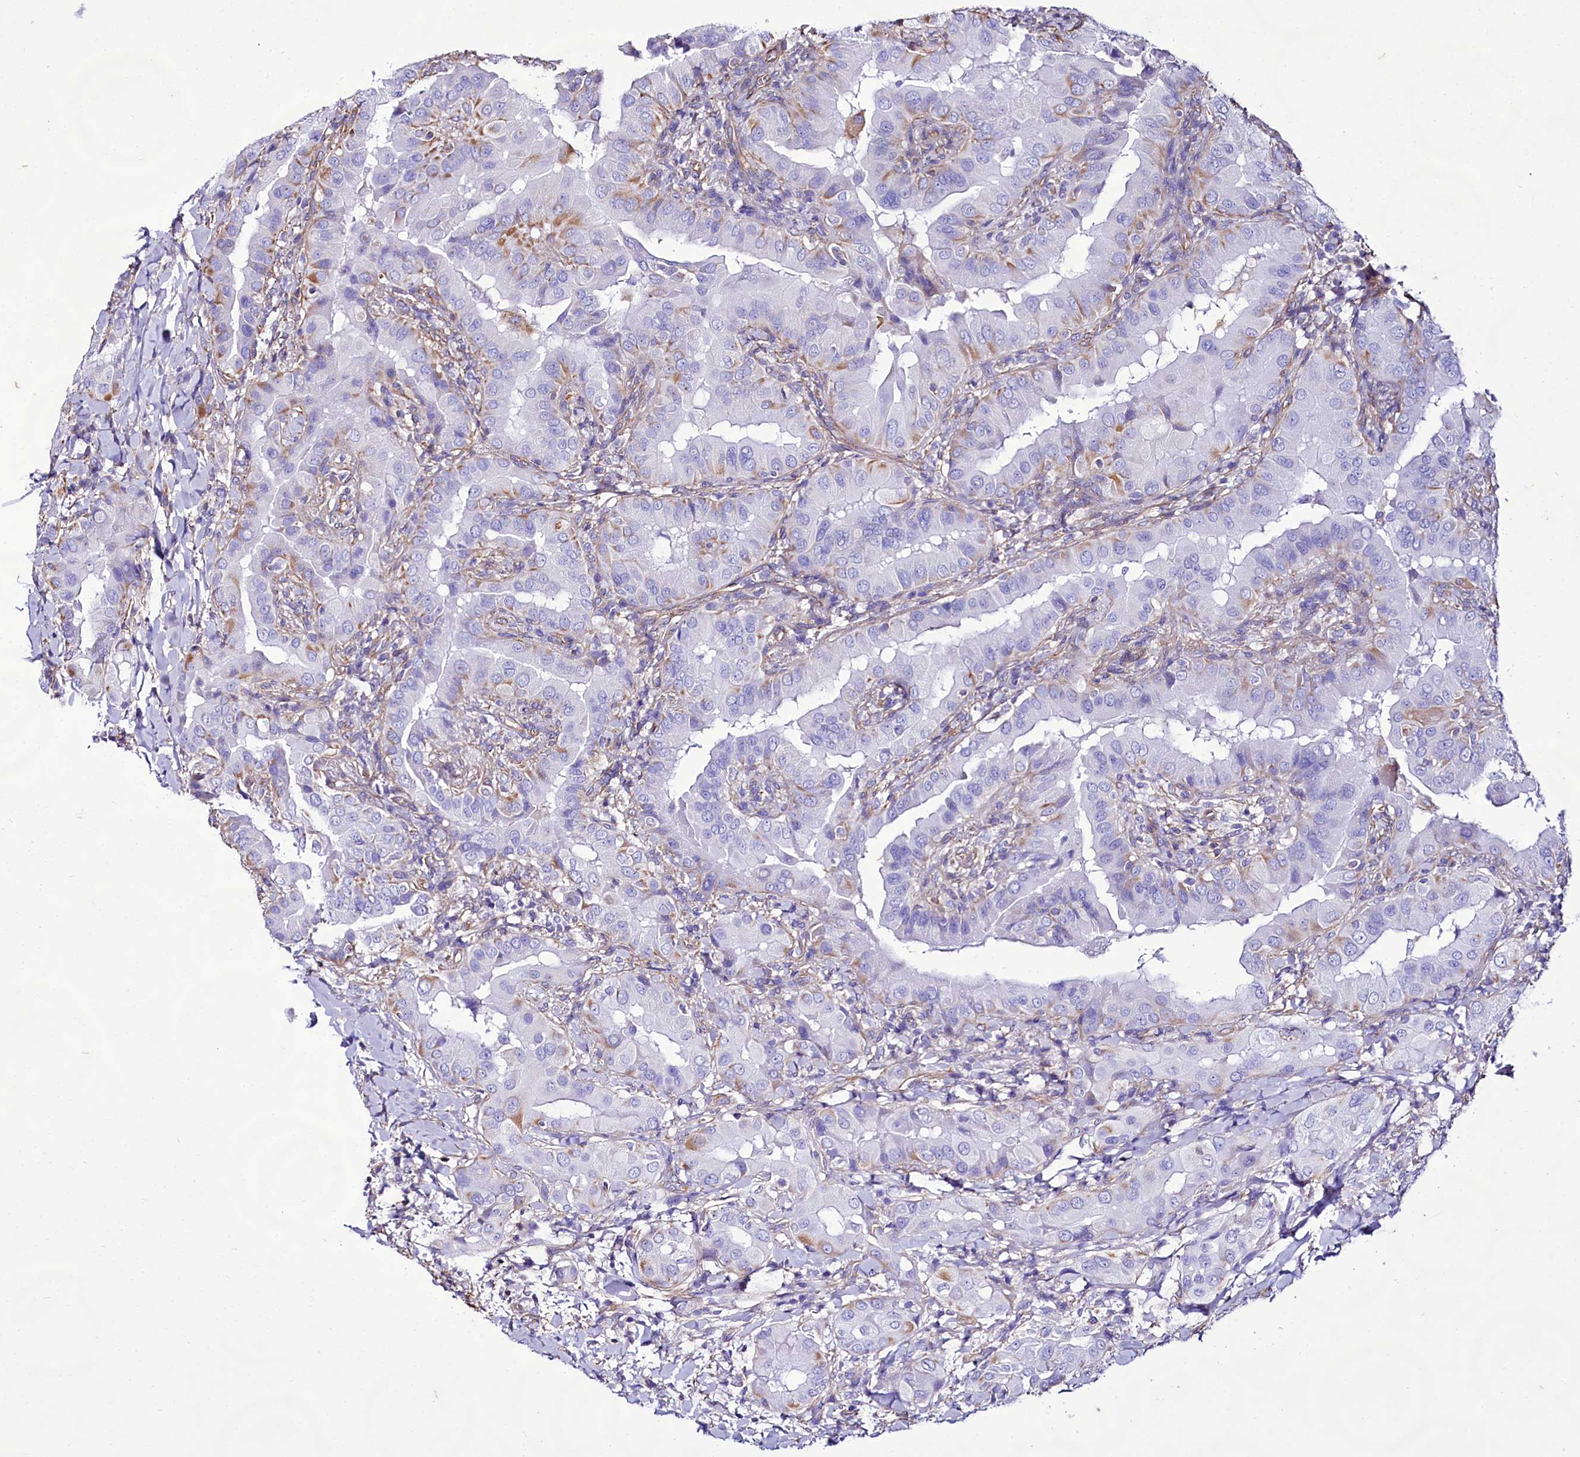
{"staining": {"intensity": "negative", "quantity": "none", "location": "none"}, "tissue": "thyroid cancer", "cell_type": "Tumor cells", "image_type": "cancer", "snomed": [{"axis": "morphology", "description": "Papillary adenocarcinoma, NOS"}, {"axis": "topography", "description": "Thyroid gland"}], "caption": "The micrograph exhibits no significant expression in tumor cells of papillary adenocarcinoma (thyroid).", "gene": "CD99", "patient": {"sex": "male", "age": 33}}